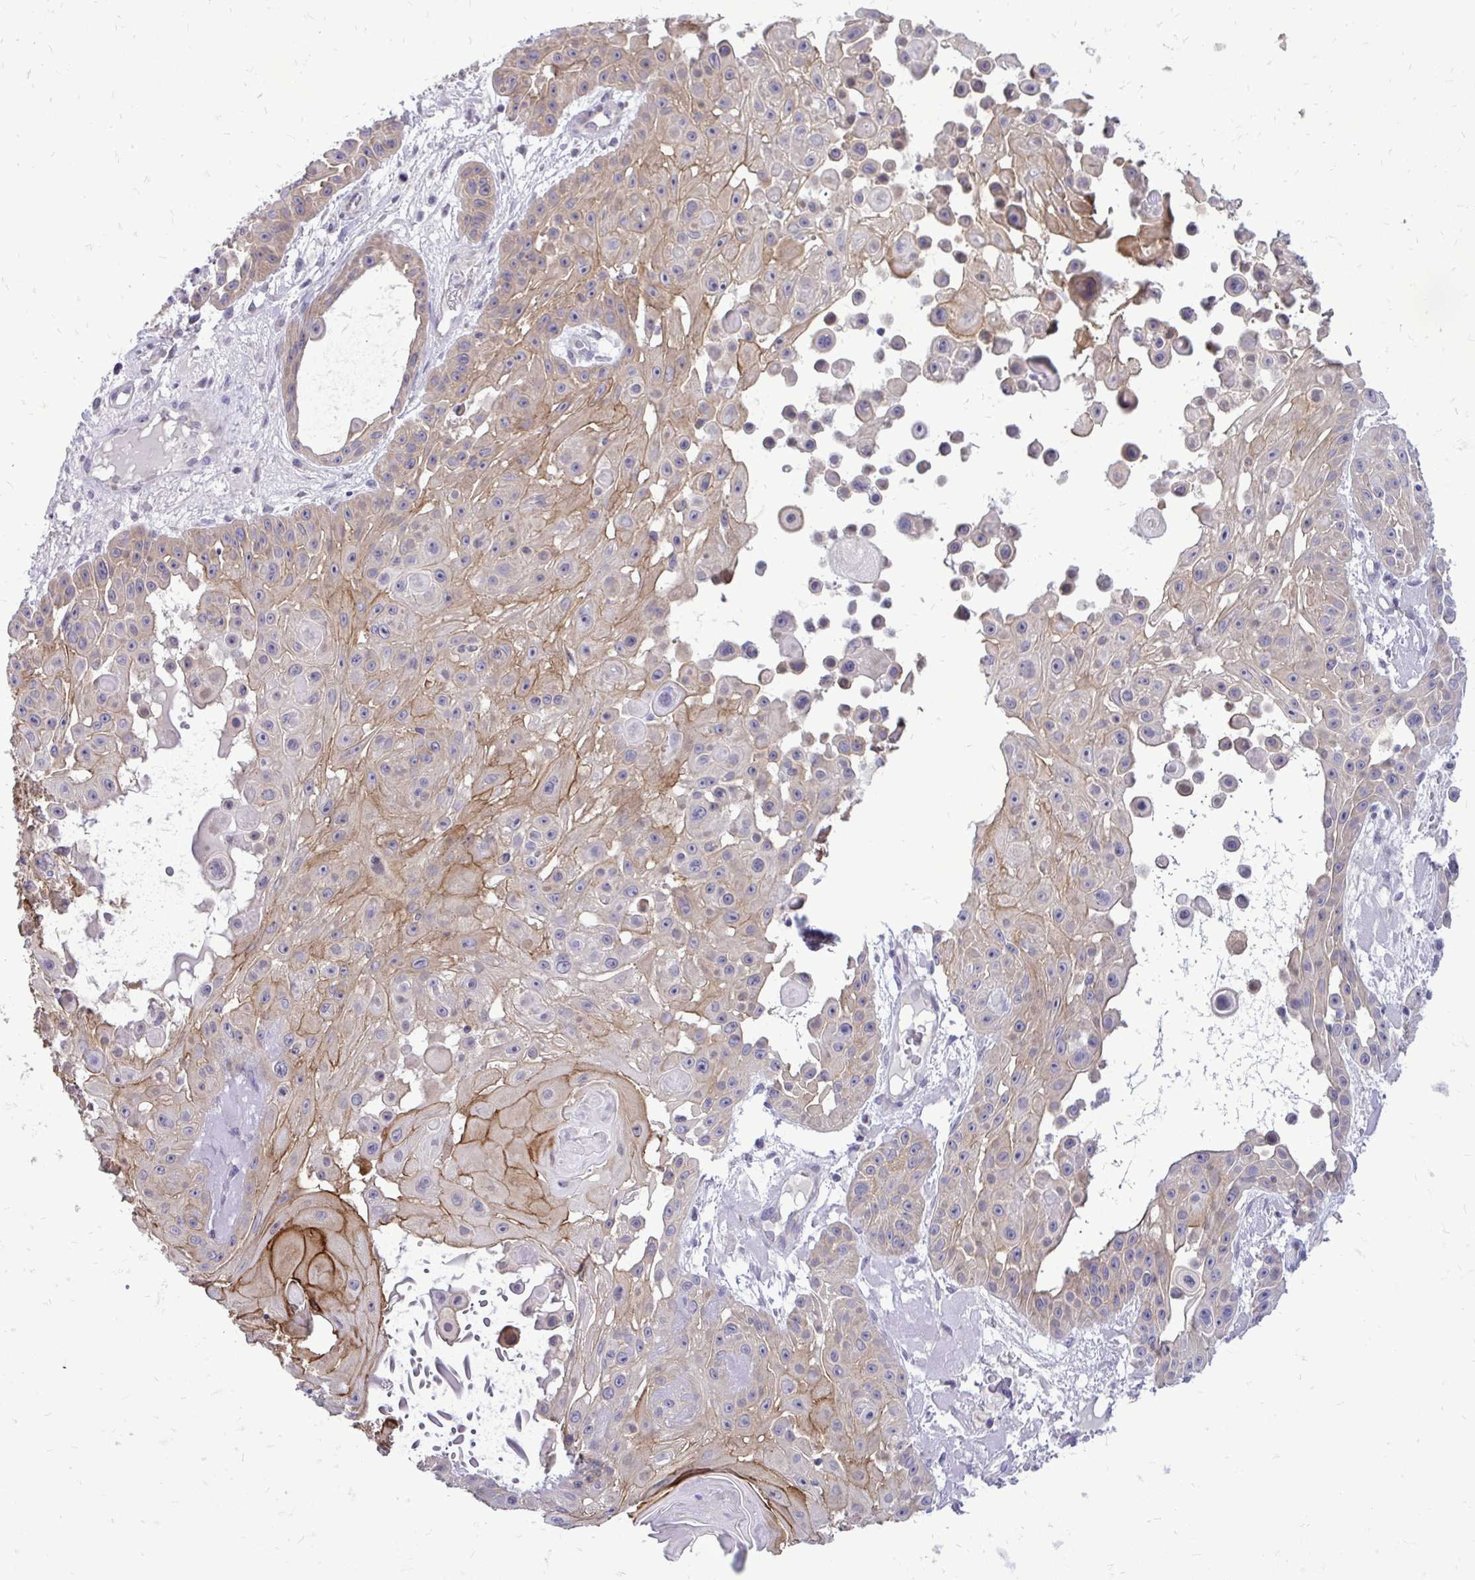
{"staining": {"intensity": "strong", "quantity": "<25%", "location": "cytoplasmic/membranous"}, "tissue": "skin cancer", "cell_type": "Tumor cells", "image_type": "cancer", "snomed": [{"axis": "morphology", "description": "Squamous cell carcinoma, NOS"}, {"axis": "topography", "description": "Skin"}], "caption": "Protein expression analysis of skin cancer (squamous cell carcinoma) demonstrates strong cytoplasmic/membranous positivity in approximately <25% of tumor cells.", "gene": "SPTBN2", "patient": {"sex": "male", "age": 91}}